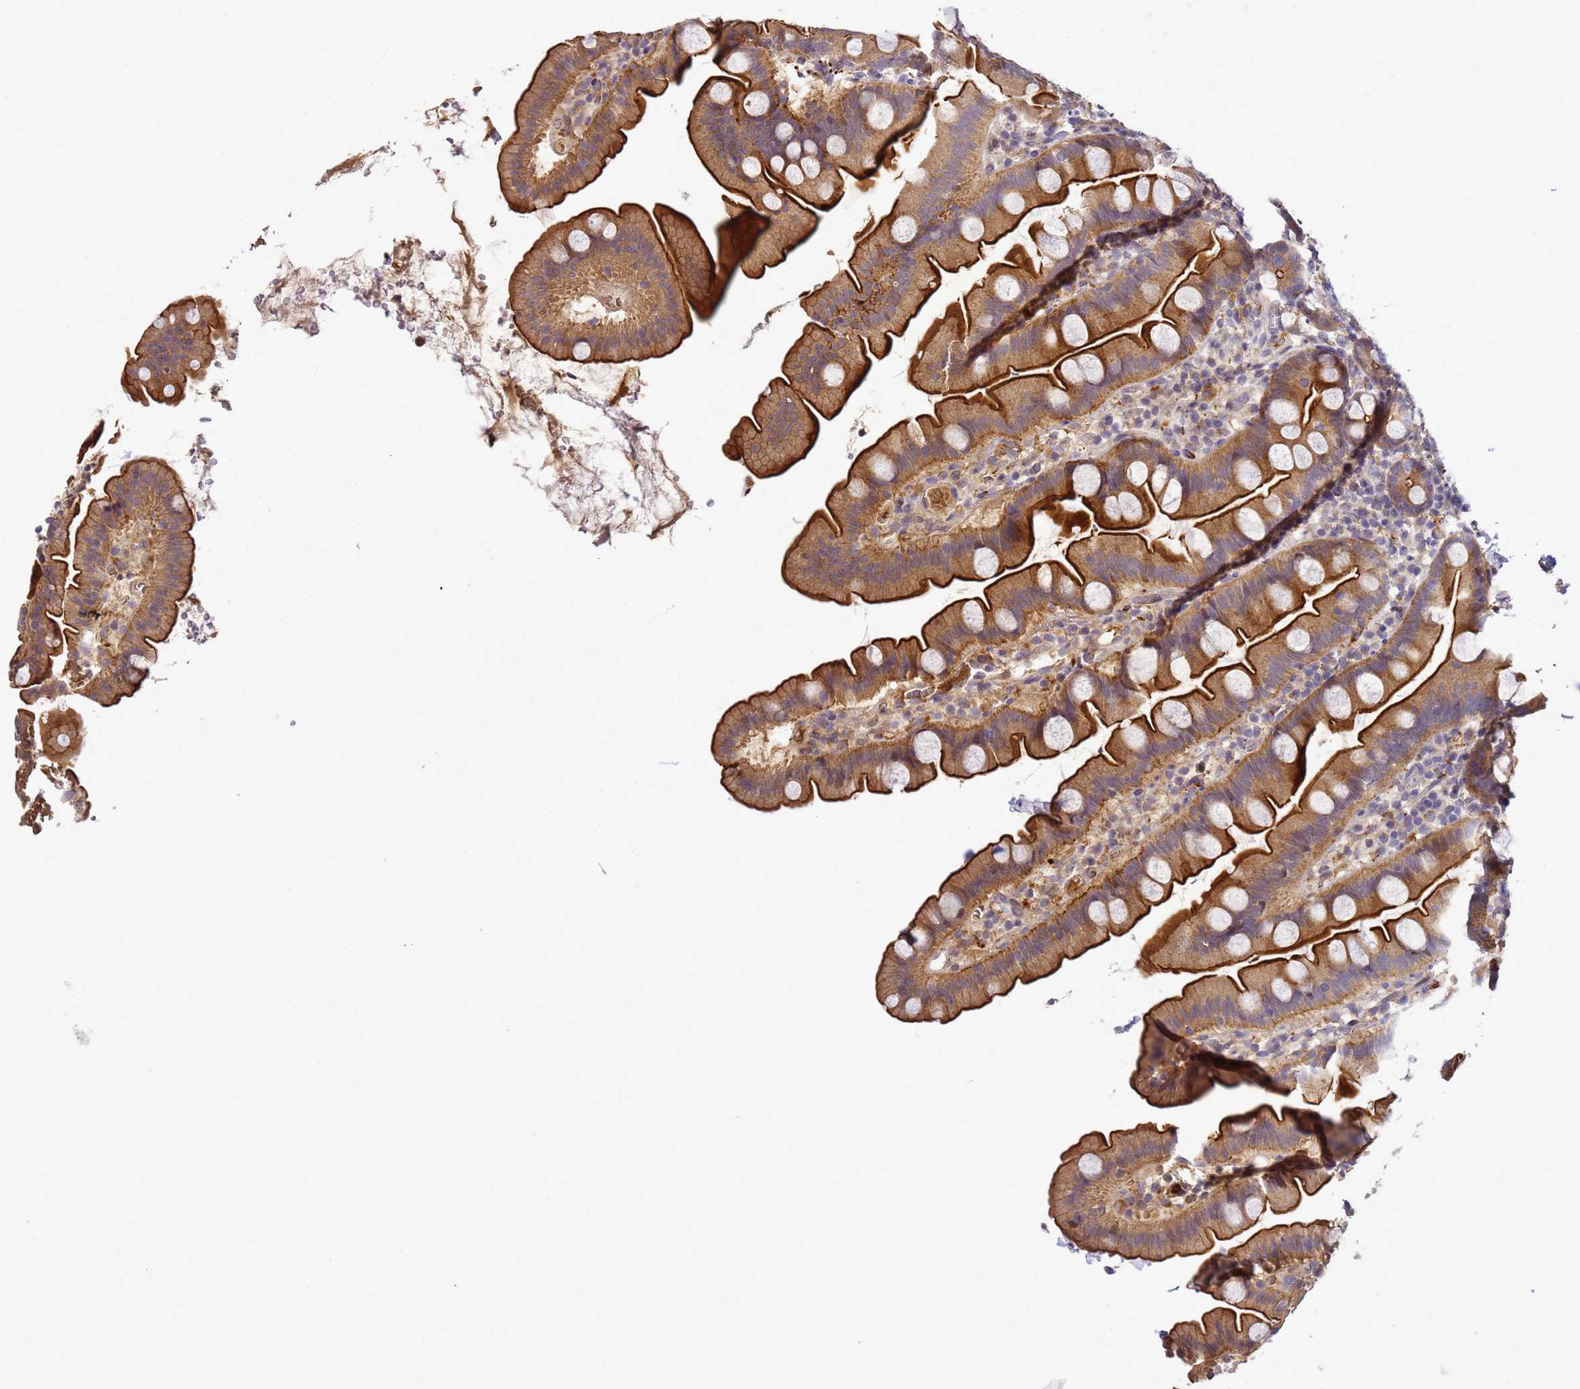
{"staining": {"intensity": "strong", "quantity": "25%-75%", "location": "cytoplasmic/membranous"}, "tissue": "small intestine", "cell_type": "Glandular cells", "image_type": "normal", "snomed": [{"axis": "morphology", "description": "Normal tissue, NOS"}, {"axis": "topography", "description": "Small intestine"}], "caption": "IHC (DAB (3,3'-diaminobenzidine)) staining of unremarkable small intestine exhibits strong cytoplasmic/membranous protein positivity in approximately 25%-75% of glandular cells.", "gene": "TMEM74B", "patient": {"sex": "female", "age": 68}}